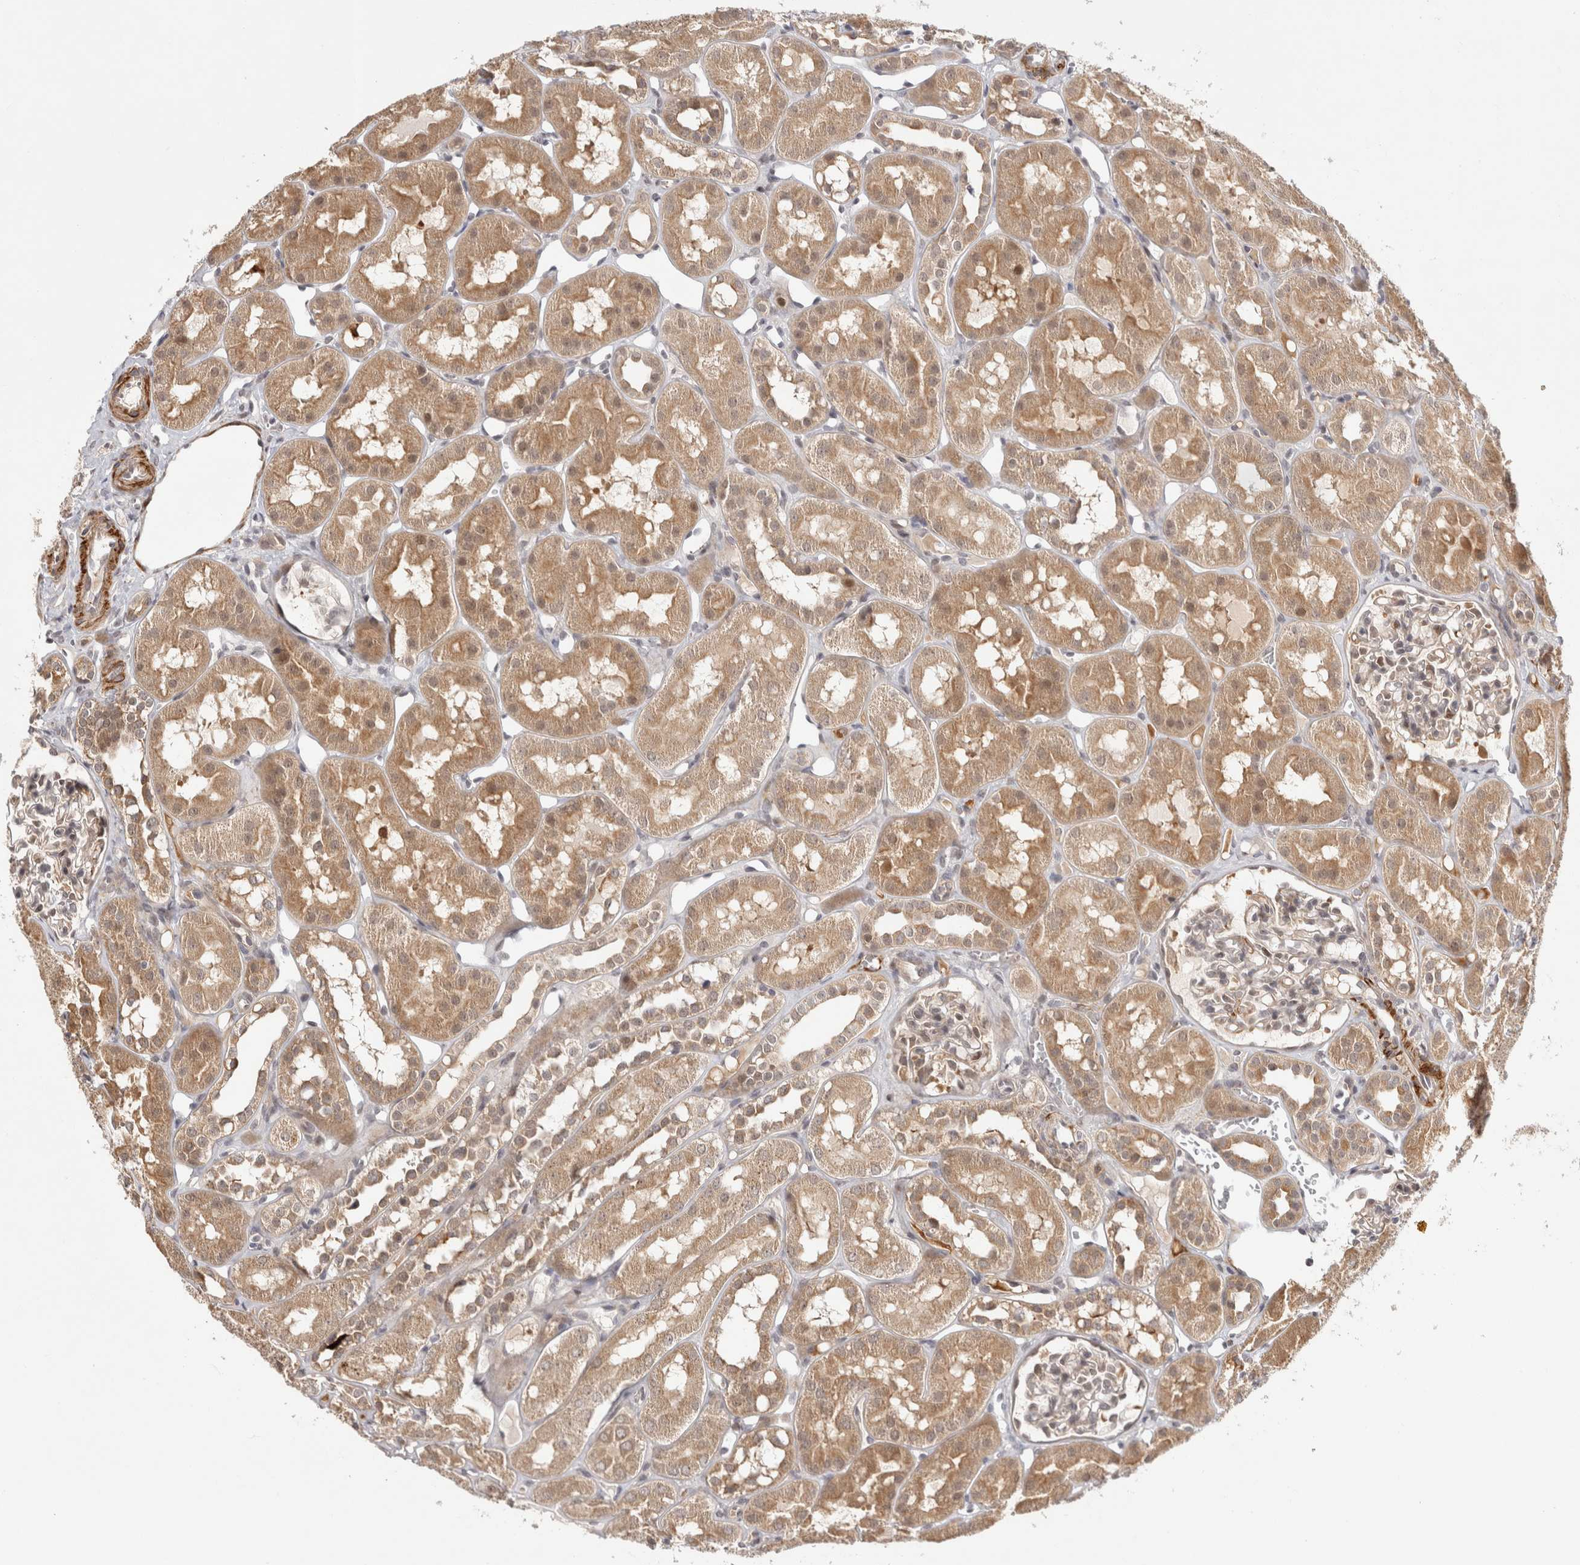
{"staining": {"intensity": "negative", "quantity": "none", "location": "none"}, "tissue": "kidney", "cell_type": "Cells in glomeruli", "image_type": "normal", "snomed": [{"axis": "morphology", "description": "Normal tissue, NOS"}, {"axis": "topography", "description": "Kidney"}], "caption": "Kidney stained for a protein using IHC exhibits no staining cells in glomeruli.", "gene": "ZNF318", "patient": {"sex": "male", "age": 16}}